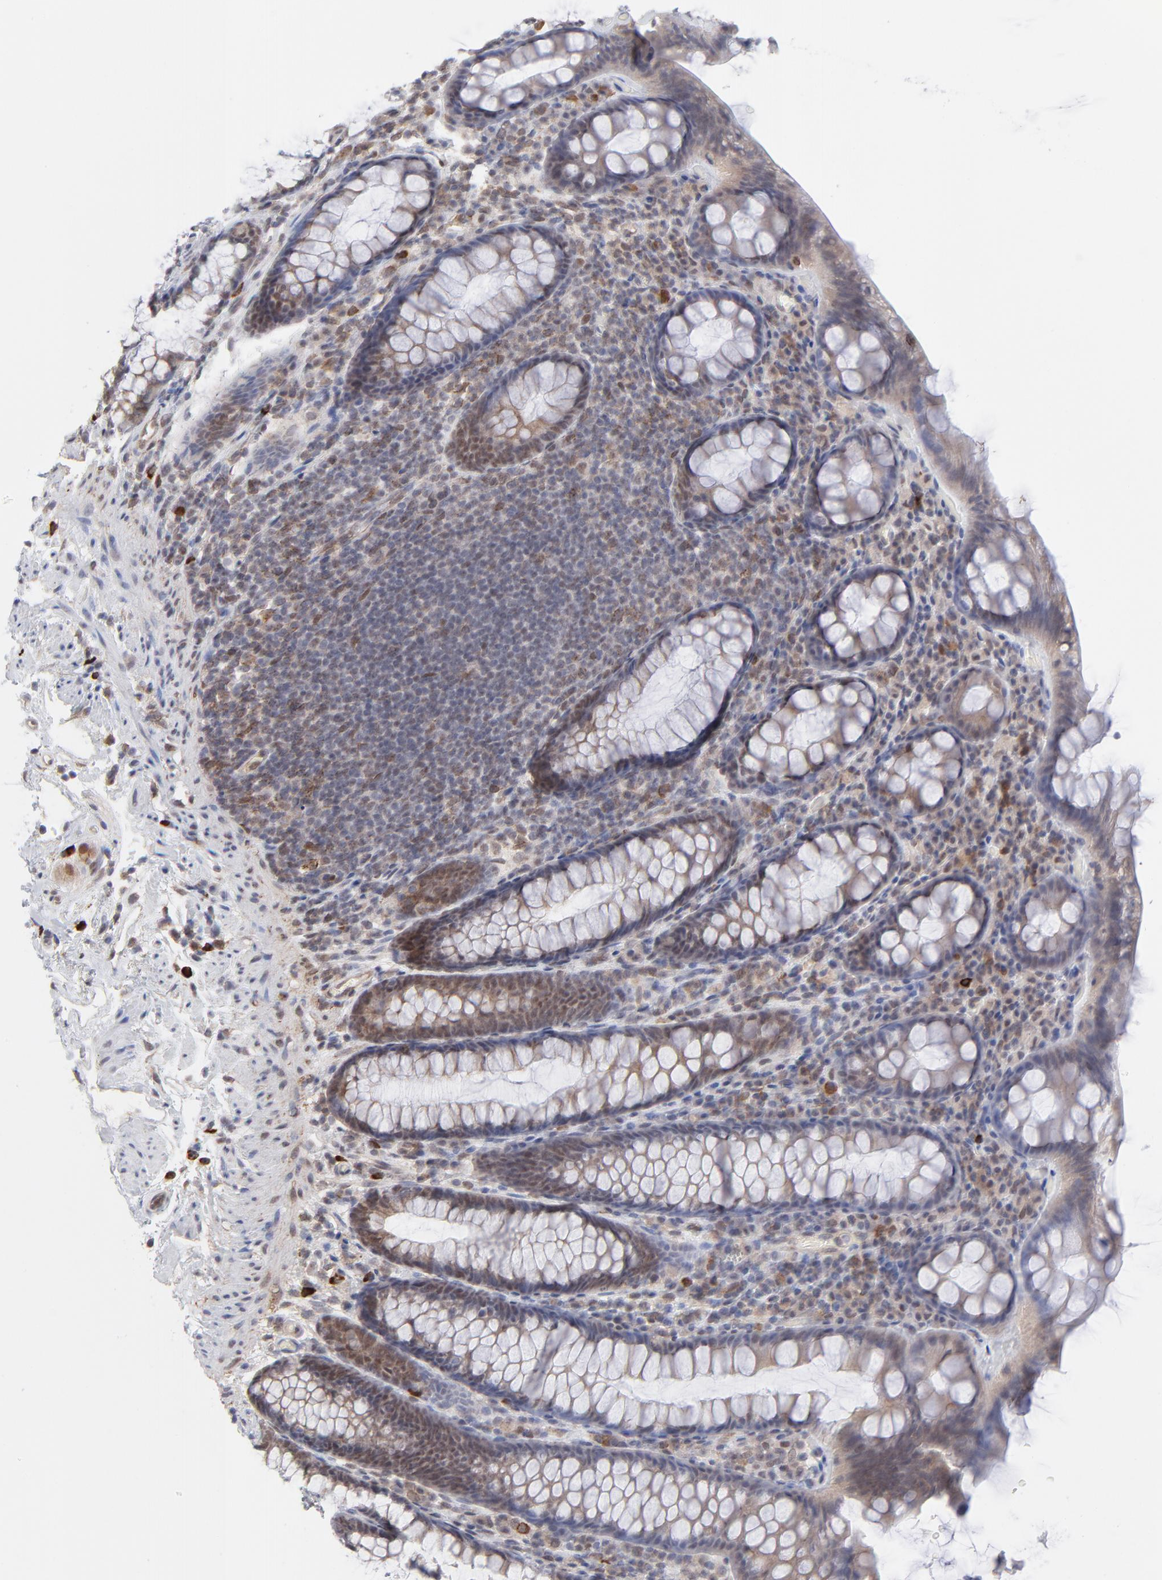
{"staining": {"intensity": "weak", "quantity": "25%-75%", "location": "cytoplasmic/membranous,nuclear"}, "tissue": "rectum", "cell_type": "Glandular cells", "image_type": "normal", "snomed": [{"axis": "morphology", "description": "Normal tissue, NOS"}, {"axis": "topography", "description": "Rectum"}], "caption": "Immunohistochemical staining of unremarkable rectum displays low levels of weak cytoplasmic/membranous,nuclear positivity in approximately 25%-75% of glandular cells.", "gene": "NBN", "patient": {"sex": "male", "age": 92}}